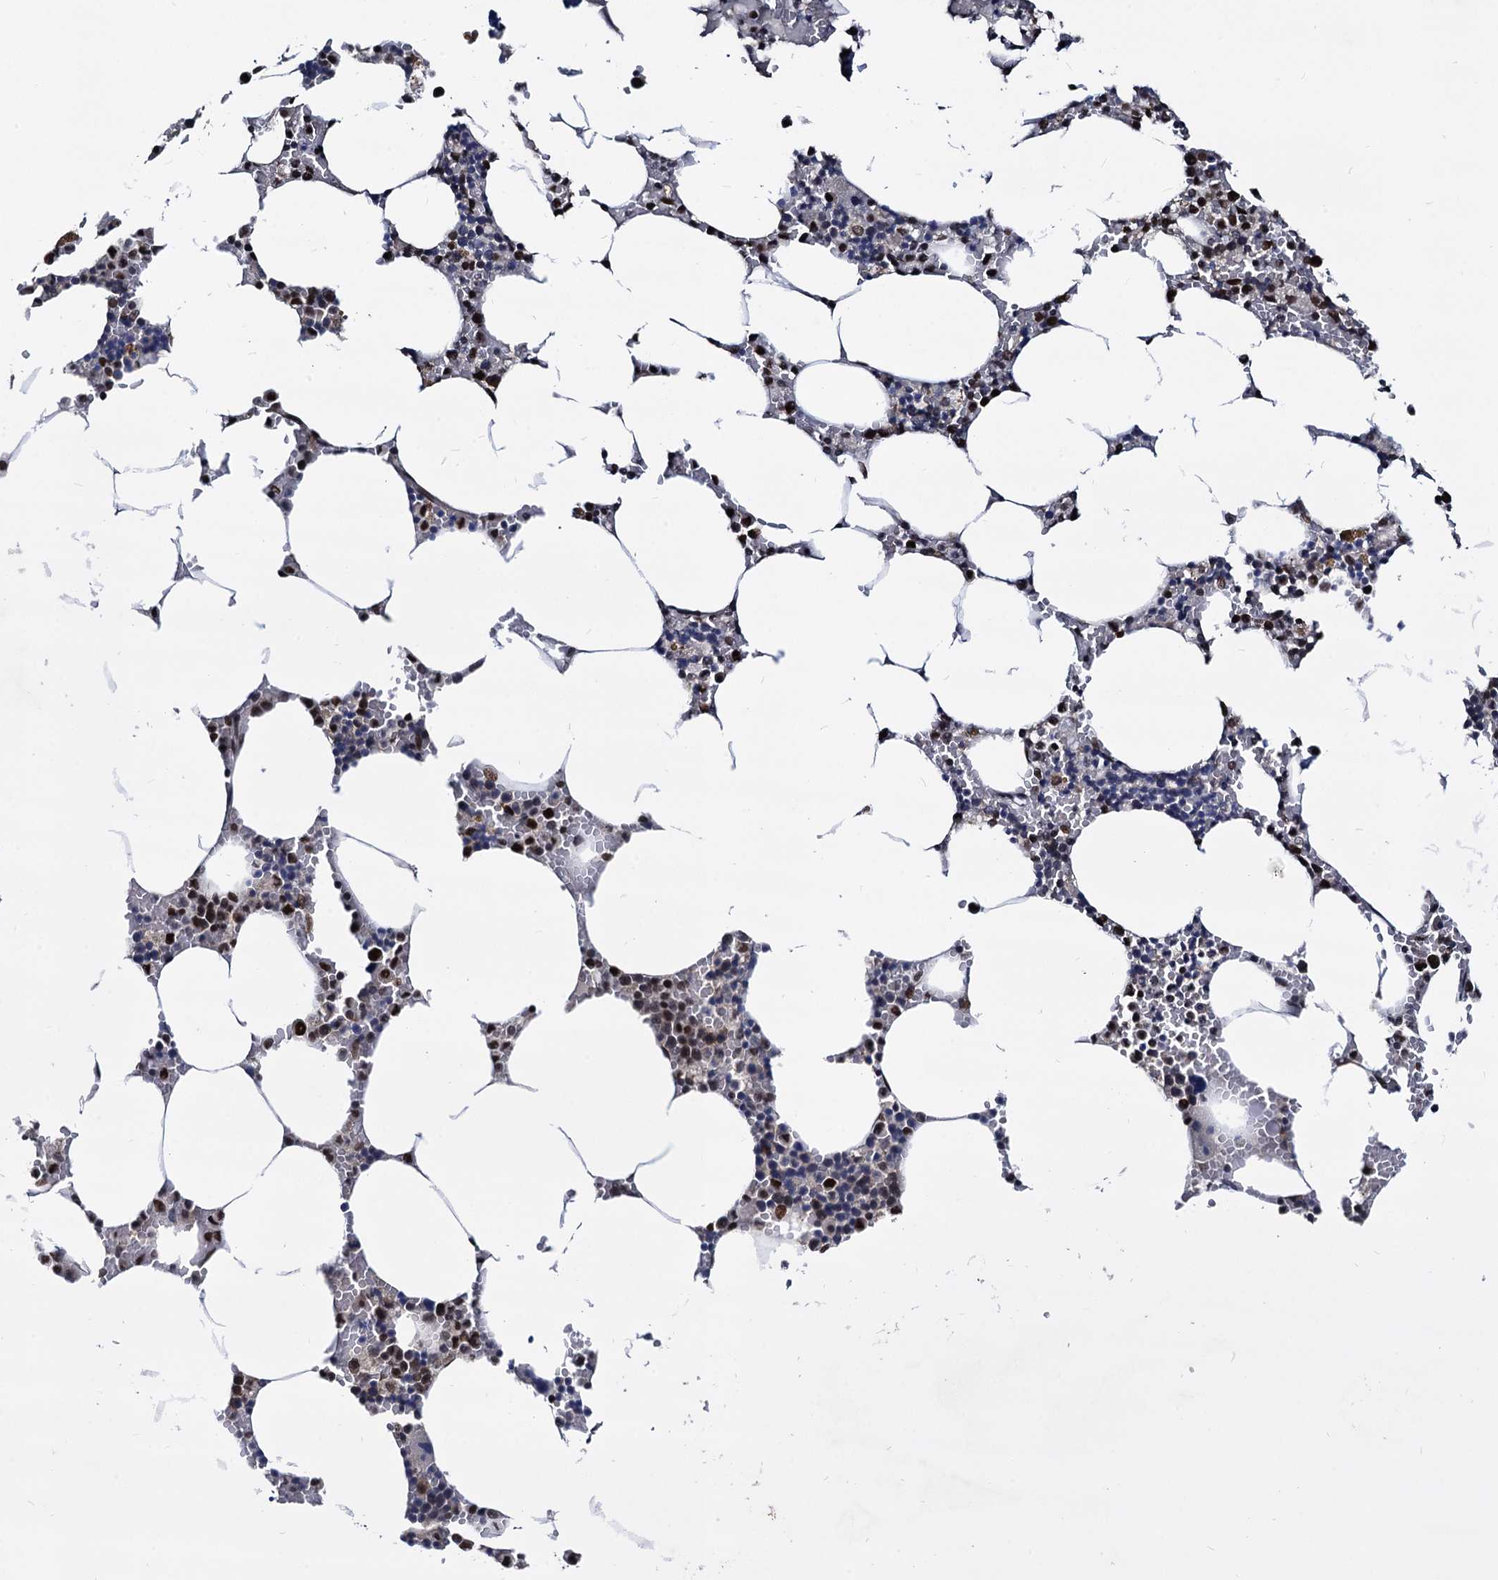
{"staining": {"intensity": "strong", "quantity": "25%-75%", "location": "nuclear"}, "tissue": "bone marrow", "cell_type": "Hematopoietic cells", "image_type": "normal", "snomed": [{"axis": "morphology", "description": "Normal tissue, NOS"}, {"axis": "topography", "description": "Bone marrow"}], "caption": "Strong nuclear positivity is identified in about 25%-75% of hematopoietic cells in unremarkable bone marrow. (Stains: DAB in brown, nuclei in blue, Microscopy: brightfield microscopy at high magnification).", "gene": "GALNT11", "patient": {"sex": "male", "age": 70}}